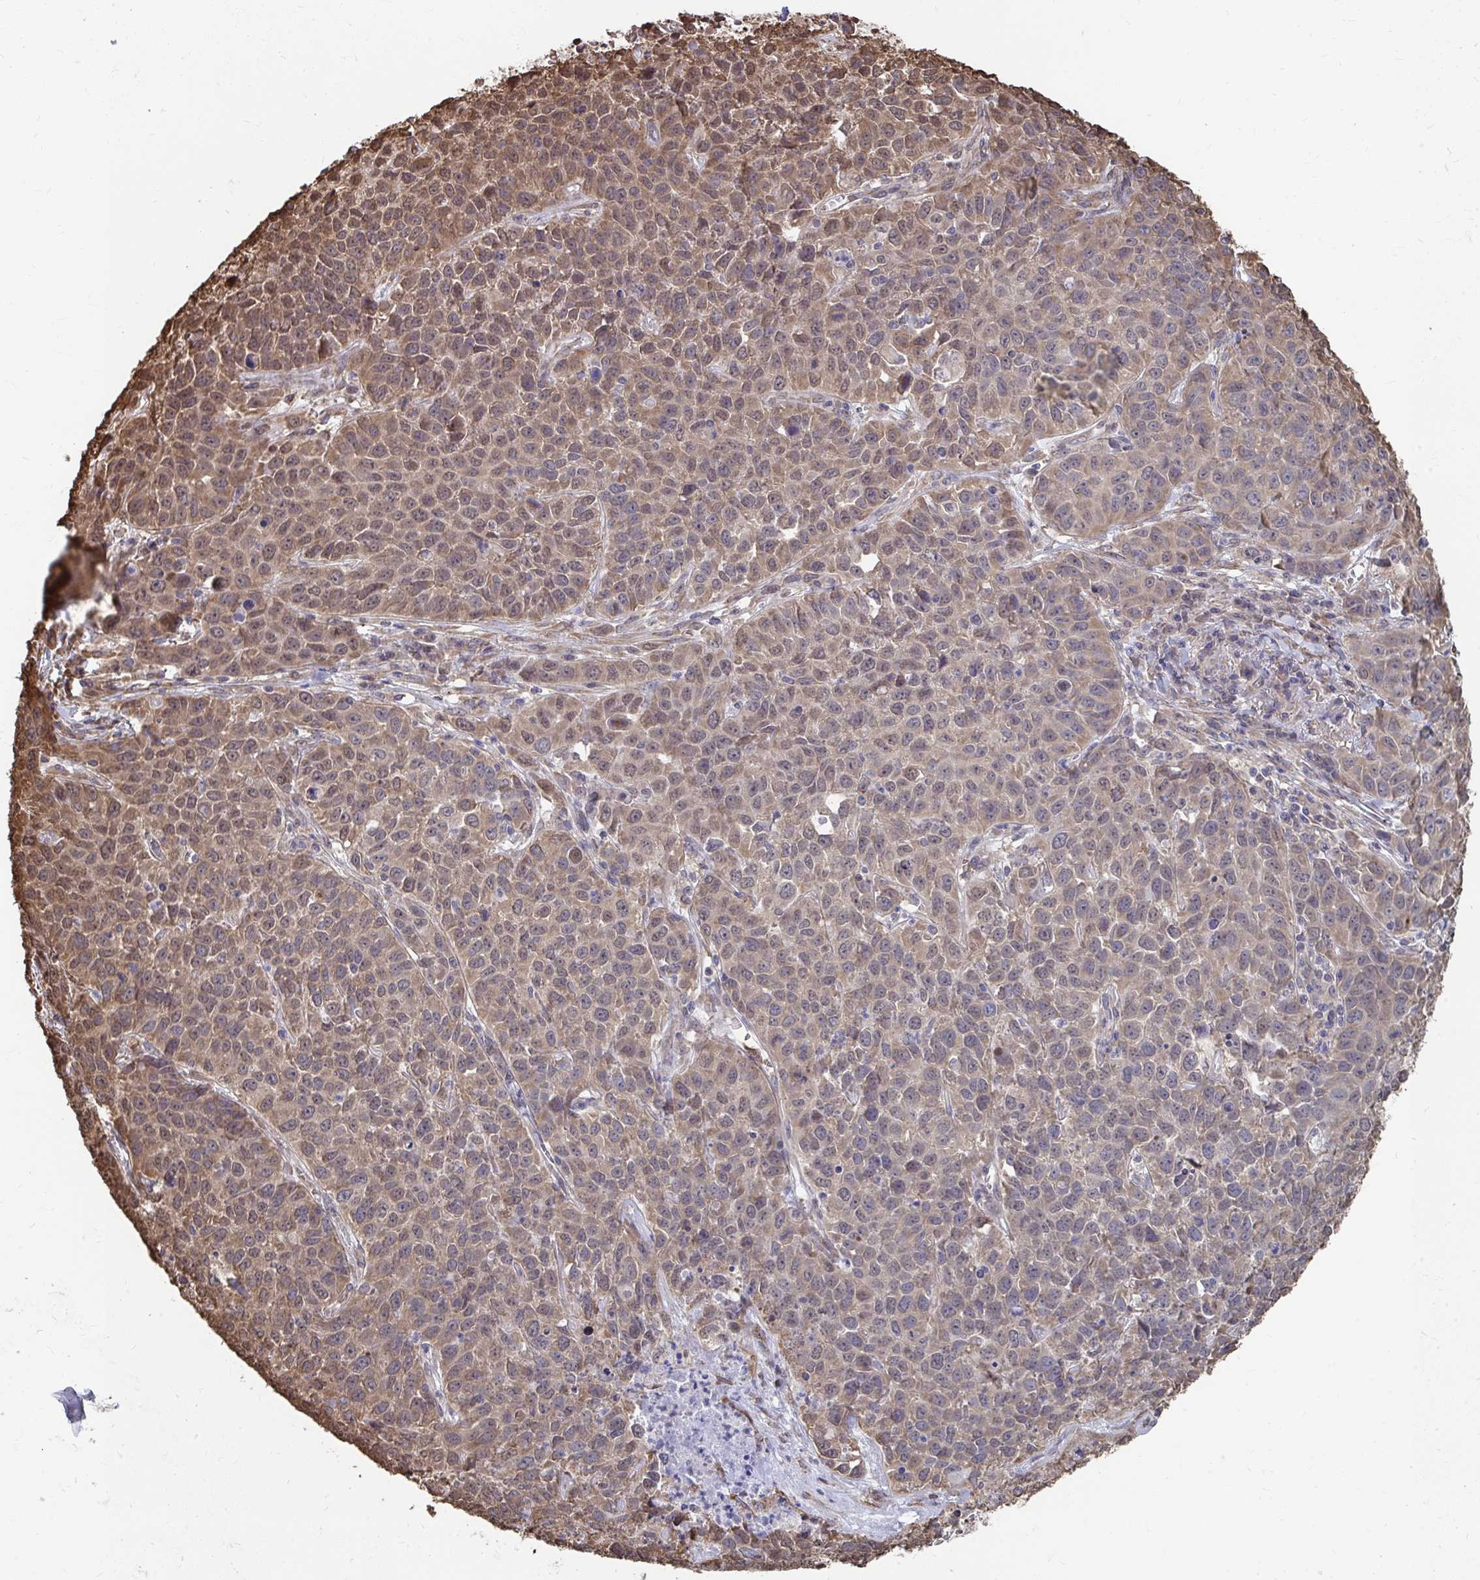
{"staining": {"intensity": "weak", "quantity": ">75%", "location": "cytoplasmic/membranous,nuclear"}, "tissue": "lung cancer", "cell_type": "Tumor cells", "image_type": "cancer", "snomed": [{"axis": "morphology", "description": "Squamous cell carcinoma, NOS"}, {"axis": "topography", "description": "Lung"}], "caption": "High-power microscopy captured an immunohistochemistry (IHC) histopathology image of lung squamous cell carcinoma, revealing weak cytoplasmic/membranous and nuclear staining in about >75% of tumor cells.", "gene": "SYNCRIP", "patient": {"sex": "male", "age": 76}}